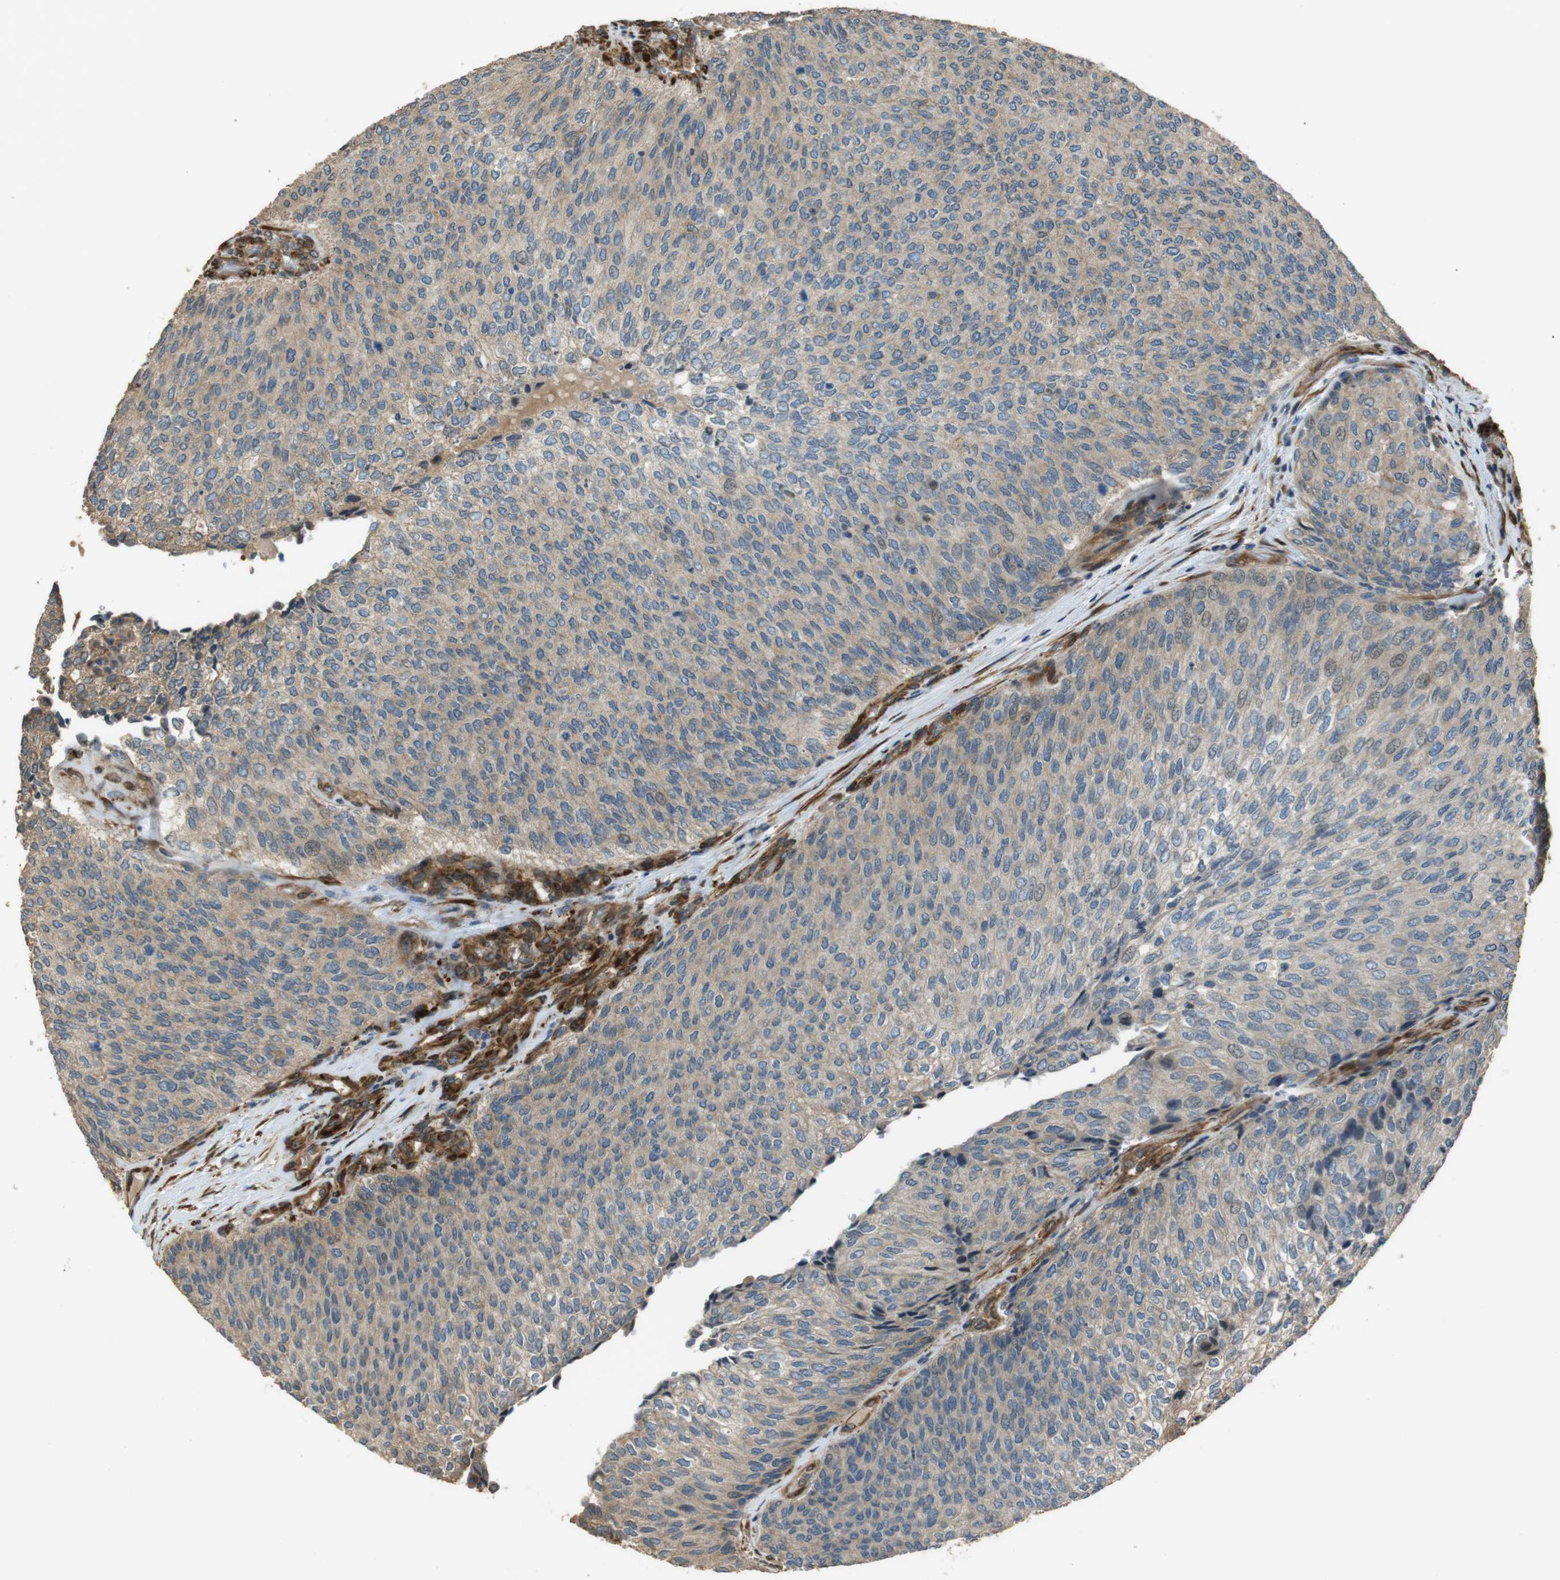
{"staining": {"intensity": "weak", "quantity": "25%-75%", "location": "cytoplasmic/membranous"}, "tissue": "urothelial cancer", "cell_type": "Tumor cells", "image_type": "cancer", "snomed": [{"axis": "morphology", "description": "Urothelial carcinoma, Low grade"}, {"axis": "topography", "description": "Urinary bladder"}], "caption": "Urothelial carcinoma (low-grade) tissue exhibits weak cytoplasmic/membranous positivity in about 25%-75% of tumor cells, visualized by immunohistochemistry. The protein is shown in brown color, while the nuclei are stained blue.", "gene": "MSRB3", "patient": {"sex": "female", "age": 79}}